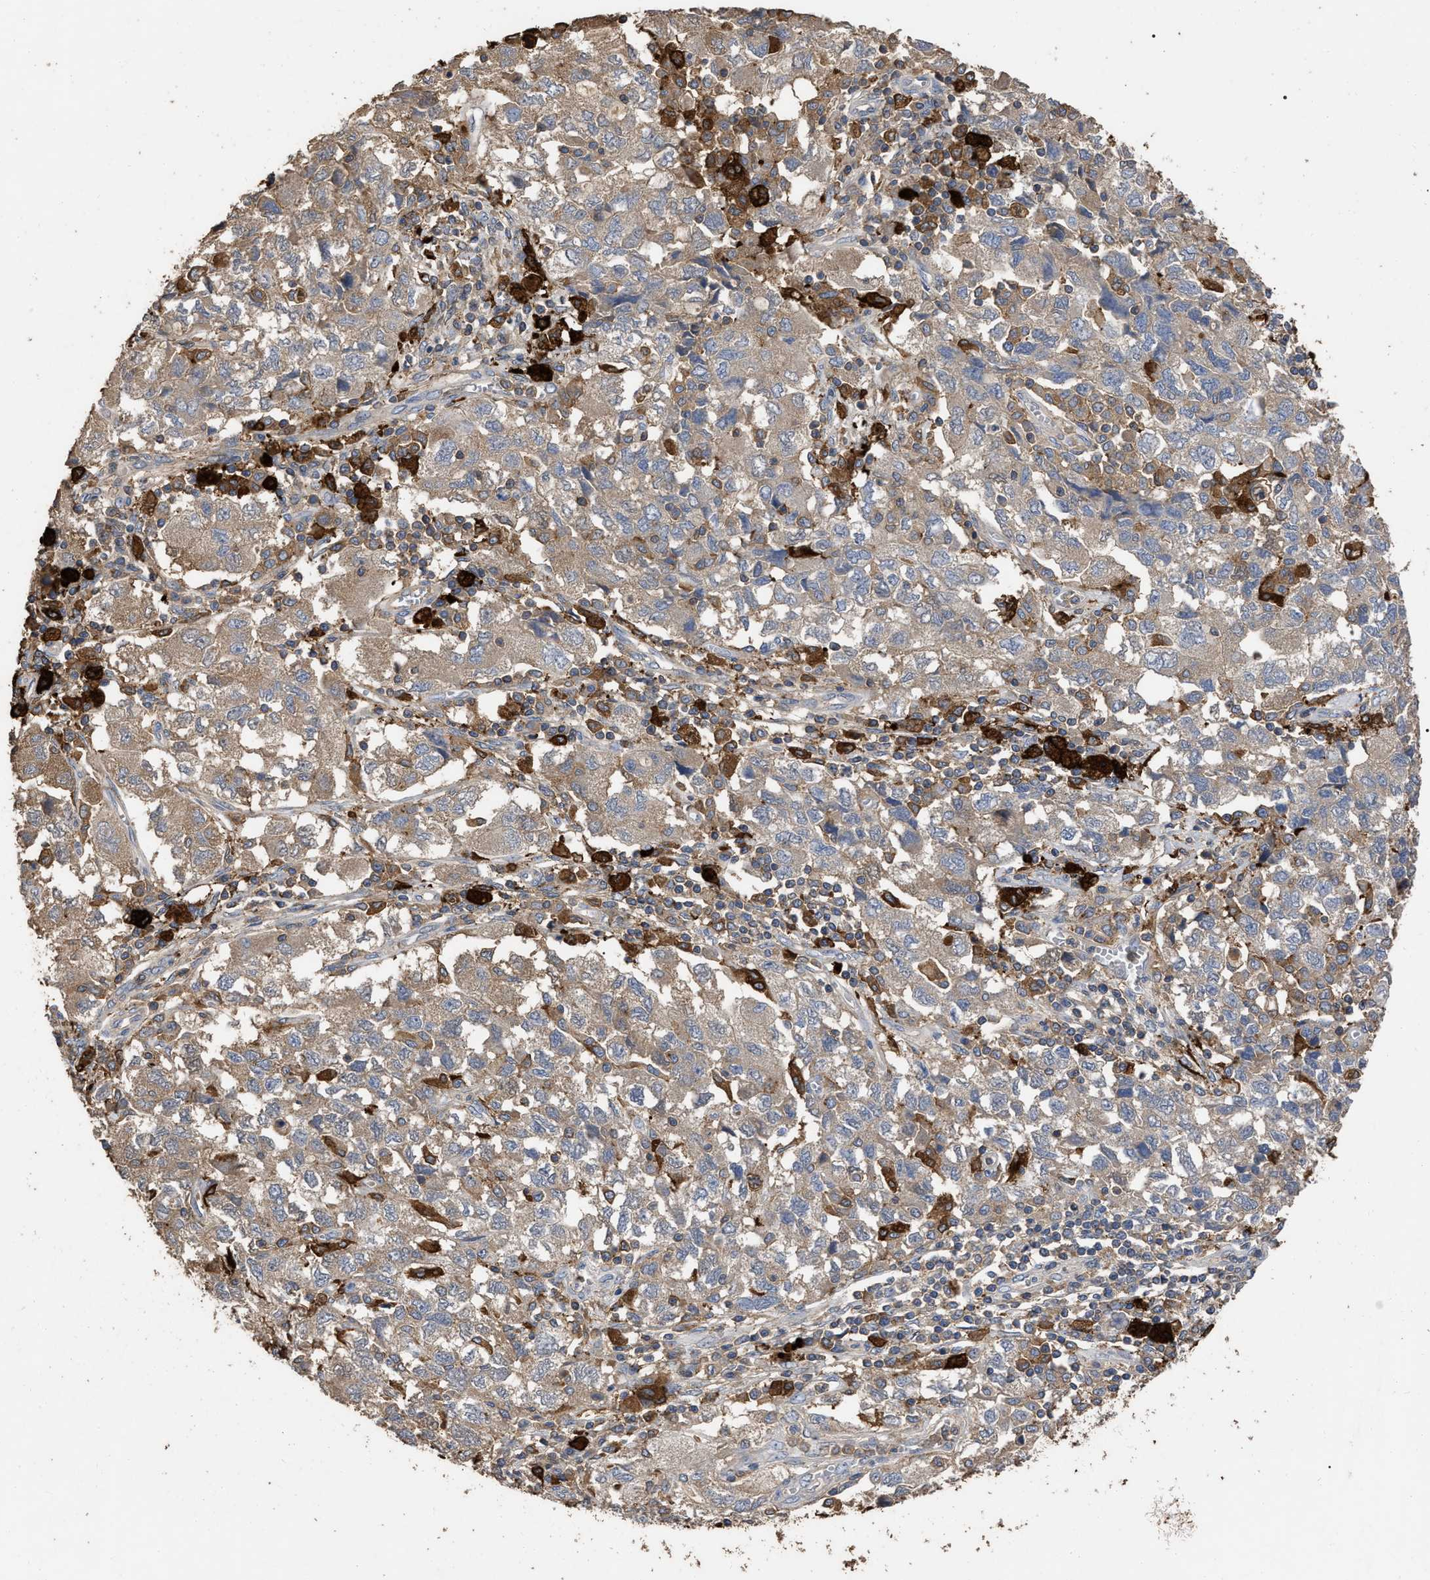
{"staining": {"intensity": "weak", "quantity": ">75%", "location": "cytoplasmic/membranous"}, "tissue": "ovarian cancer", "cell_type": "Tumor cells", "image_type": "cancer", "snomed": [{"axis": "morphology", "description": "Carcinoma, NOS"}, {"axis": "morphology", "description": "Cystadenocarcinoma, serous, NOS"}, {"axis": "topography", "description": "Ovary"}], "caption": "An immunohistochemistry (IHC) histopathology image of neoplastic tissue is shown. Protein staining in brown shows weak cytoplasmic/membranous positivity in ovarian cancer within tumor cells.", "gene": "GPR179", "patient": {"sex": "female", "age": 69}}